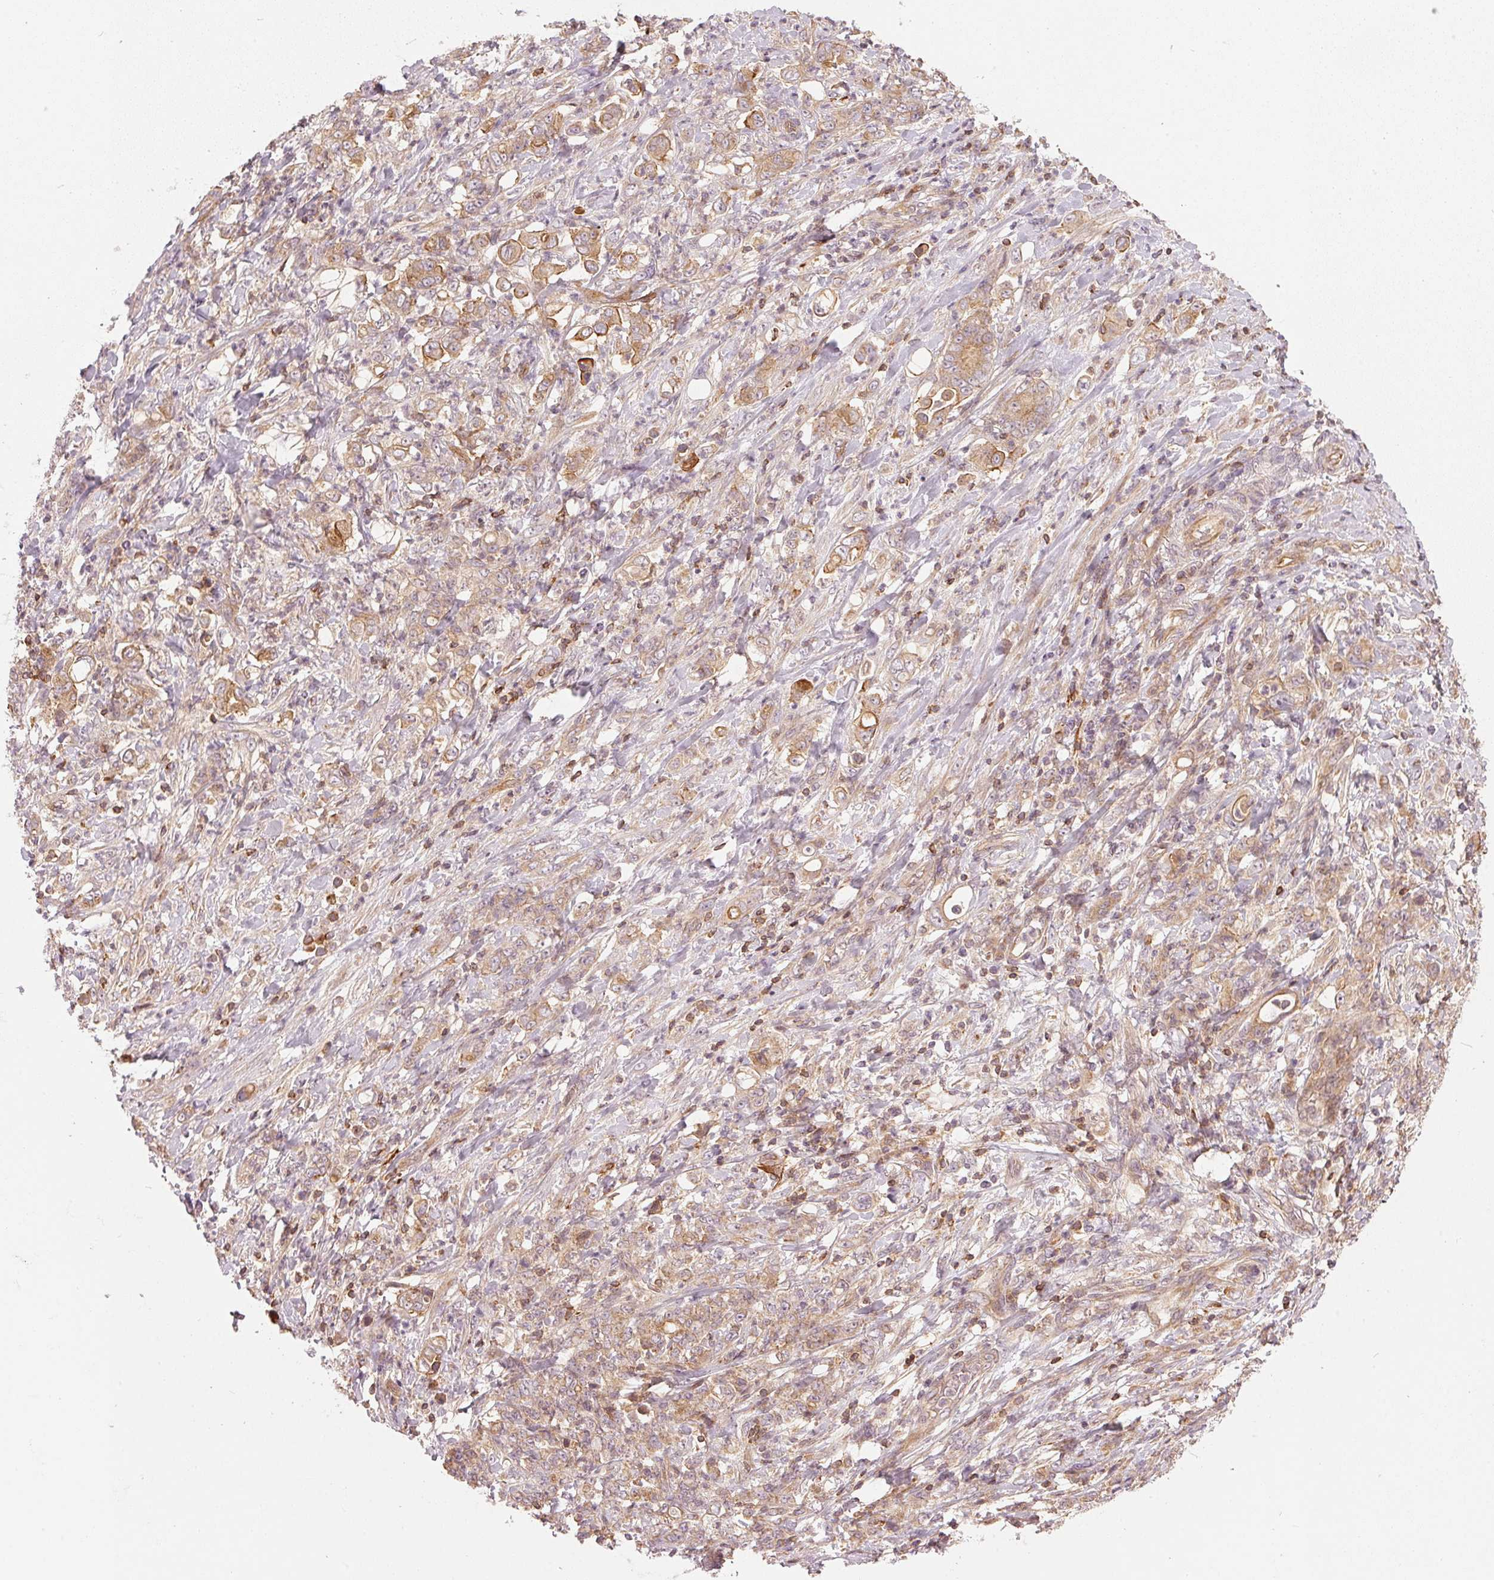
{"staining": {"intensity": "moderate", "quantity": ">75%", "location": "cytoplasmic/membranous"}, "tissue": "stomach cancer", "cell_type": "Tumor cells", "image_type": "cancer", "snomed": [{"axis": "morphology", "description": "Adenocarcinoma, NOS"}, {"axis": "topography", "description": "Stomach"}], "caption": "Moderate cytoplasmic/membranous protein positivity is identified in approximately >75% of tumor cells in stomach cancer (adenocarcinoma).", "gene": "NADK2", "patient": {"sex": "female", "age": 79}}